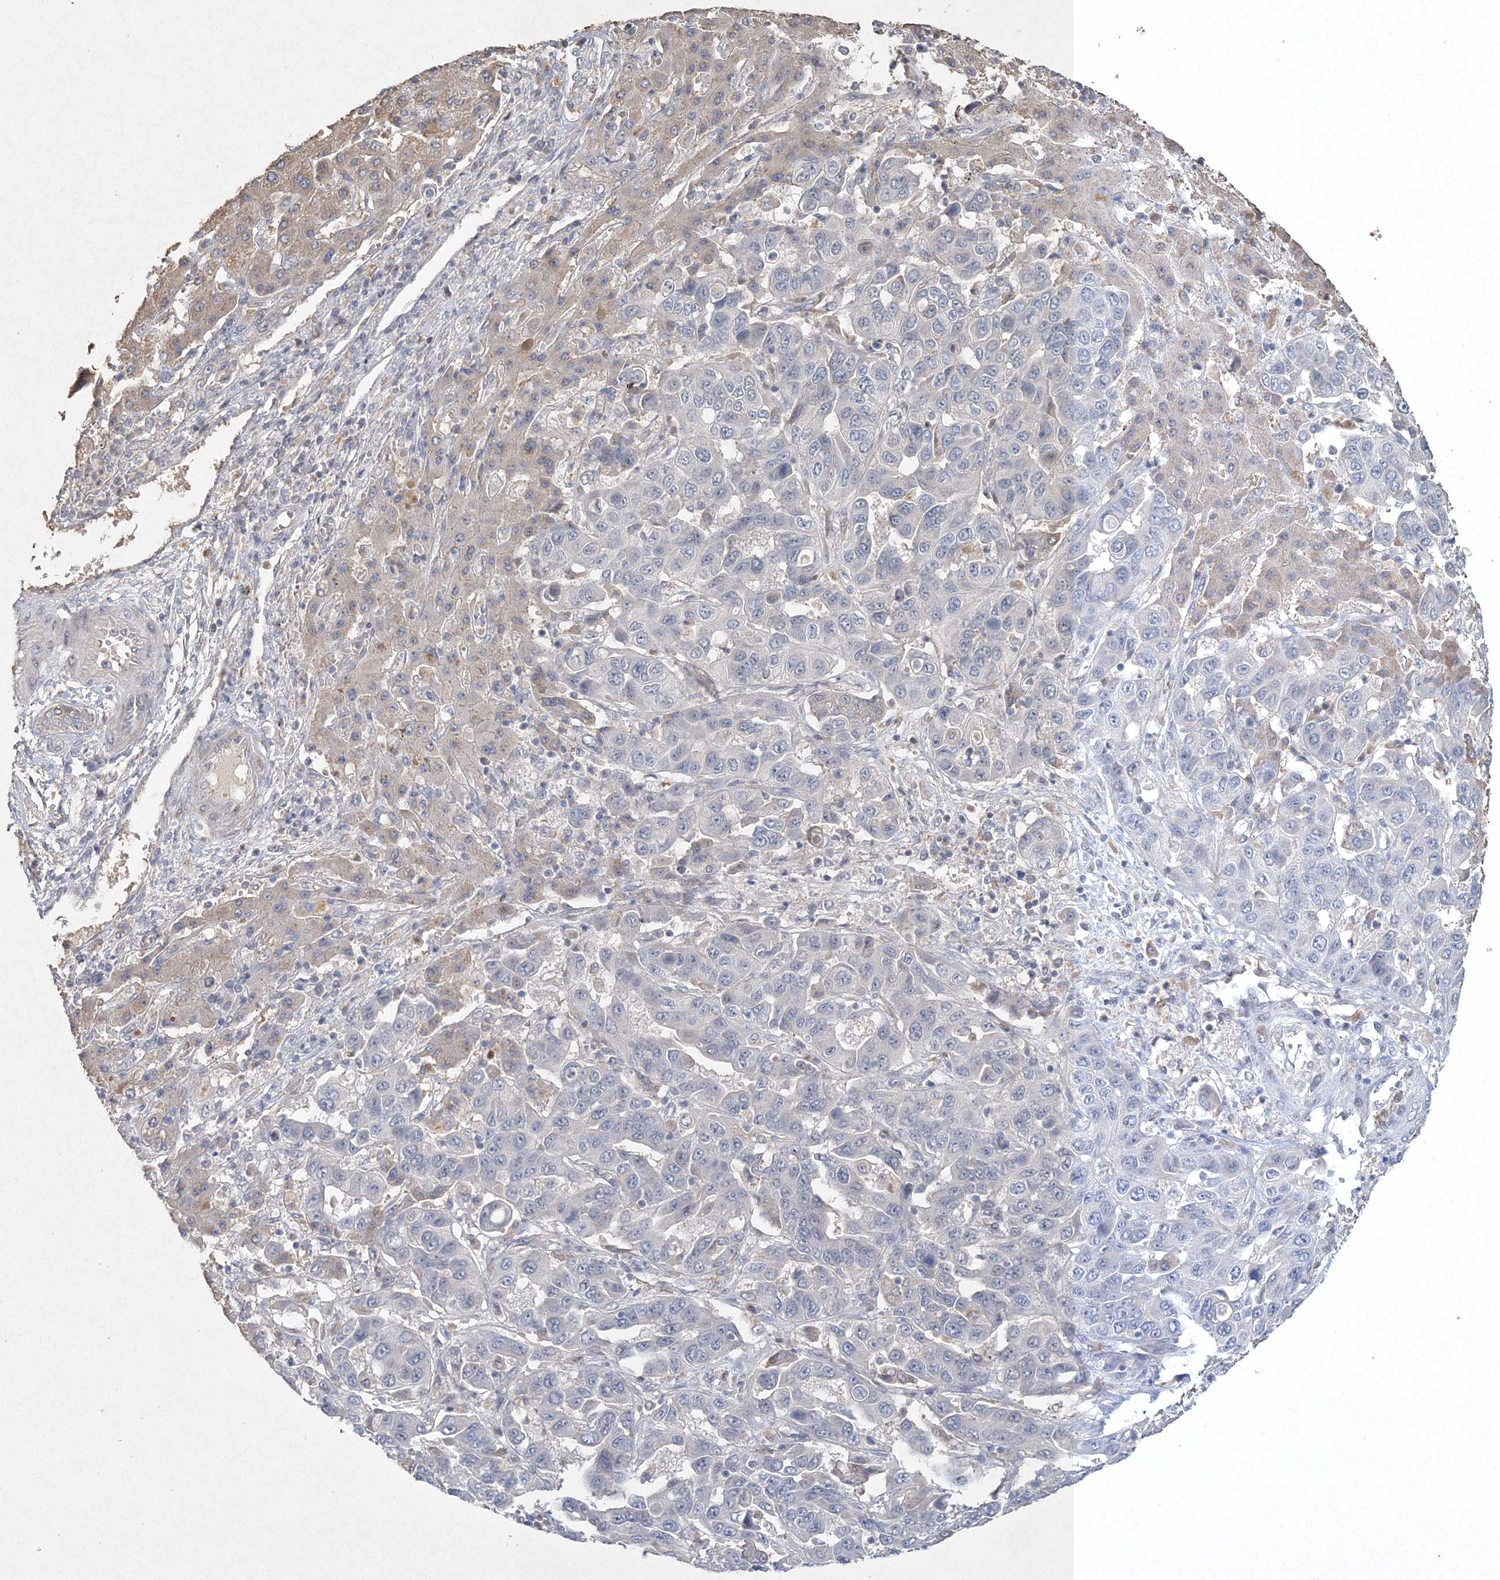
{"staining": {"intensity": "negative", "quantity": "none", "location": "none"}, "tissue": "liver cancer", "cell_type": "Tumor cells", "image_type": "cancer", "snomed": [{"axis": "morphology", "description": "Cholangiocarcinoma"}, {"axis": "topography", "description": "Liver"}], "caption": "The IHC micrograph has no significant positivity in tumor cells of liver cancer tissue.", "gene": "UIMC1", "patient": {"sex": "female", "age": 52}}